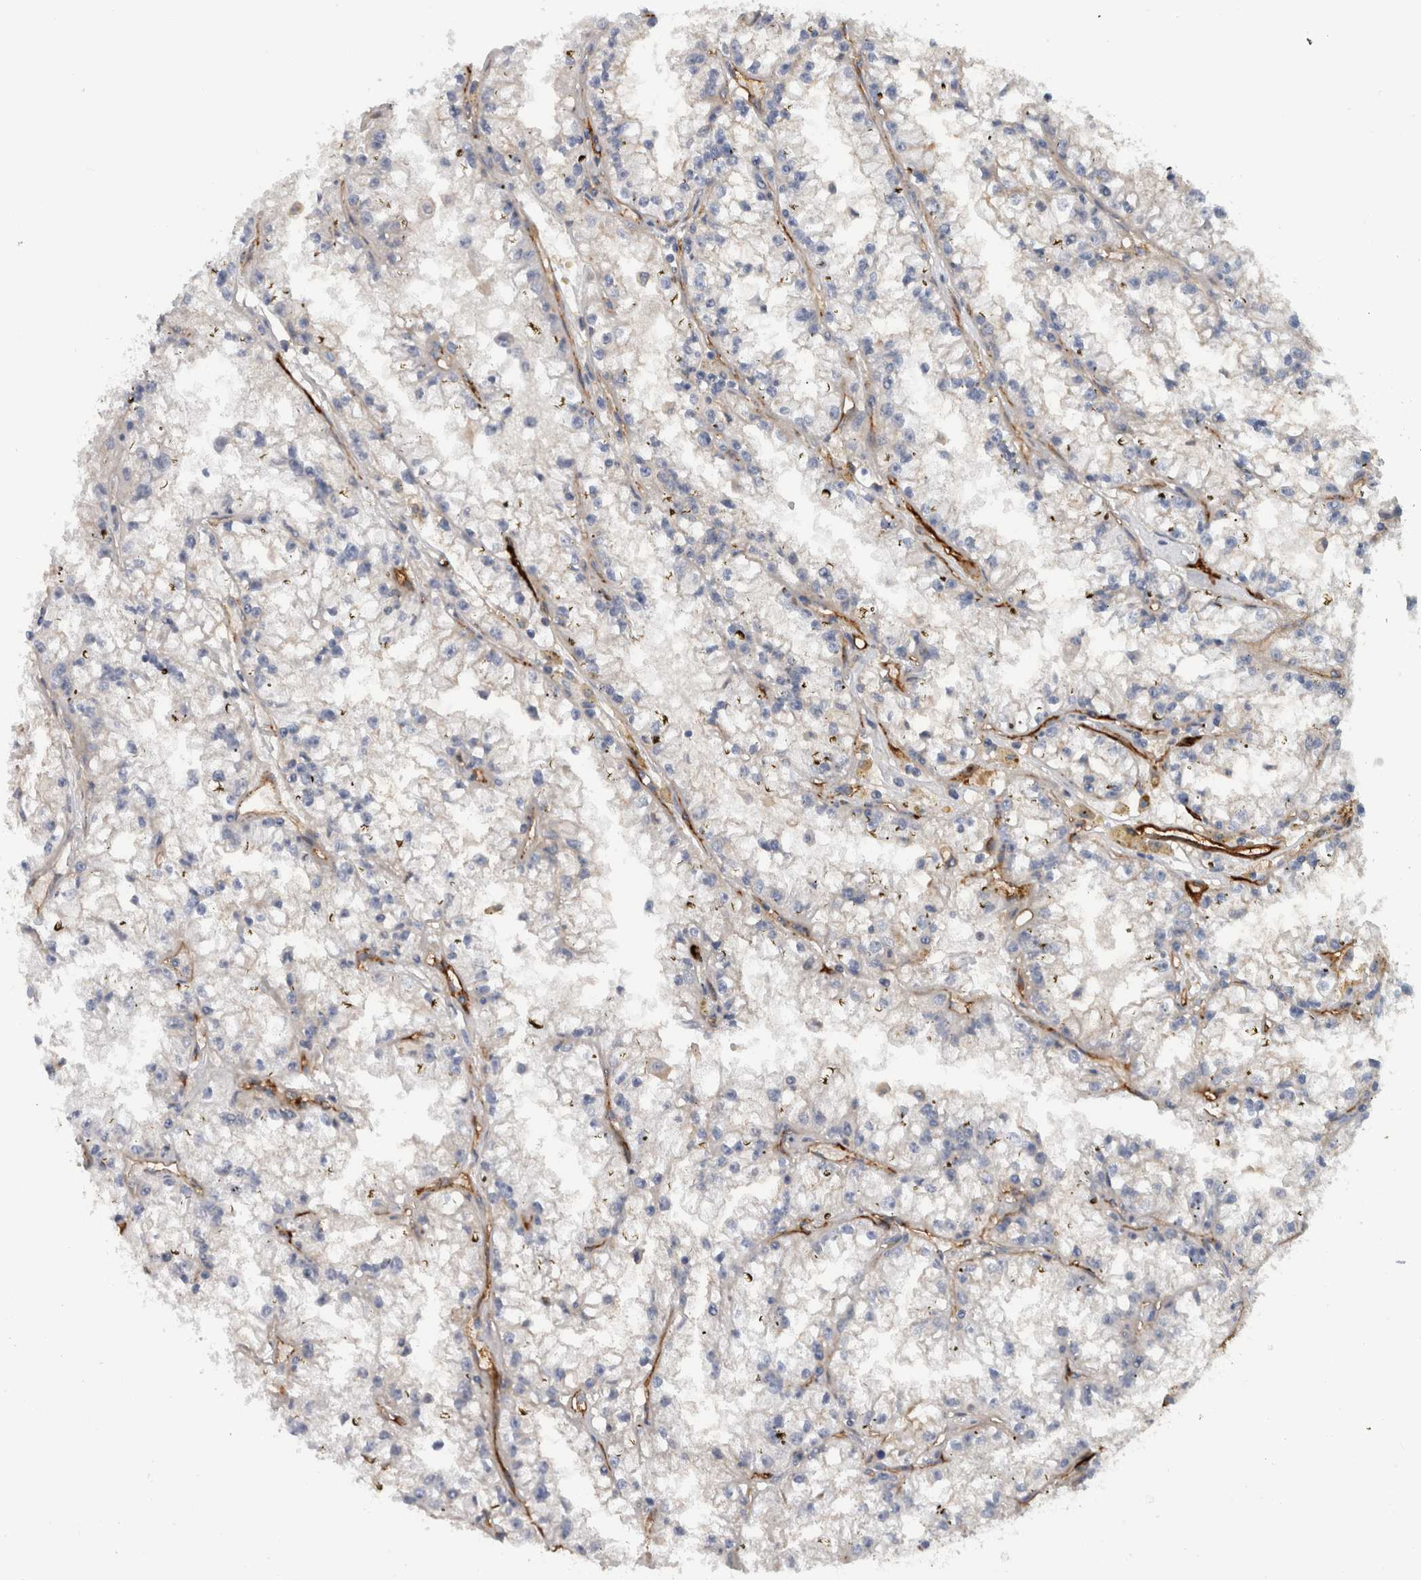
{"staining": {"intensity": "negative", "quantity": "none", "location": "none"}, "tissue": "renal cancer", "cell_type": "Tumor cells", "image_type": "cancer", "snomed": [{"axis": "morphology", "description": "Adenocarcinoma, NOS"}, {"axis": "topography", "description": "Kidney"}], "caption": "IHC image of neoplastic tissue: human renal cancer (adenocarcinoma) stained with DAB demonstrates no significant protein positivity in tumor cells.", "gene": "CD59", "patient": {"sex": "male", "age": 56}}